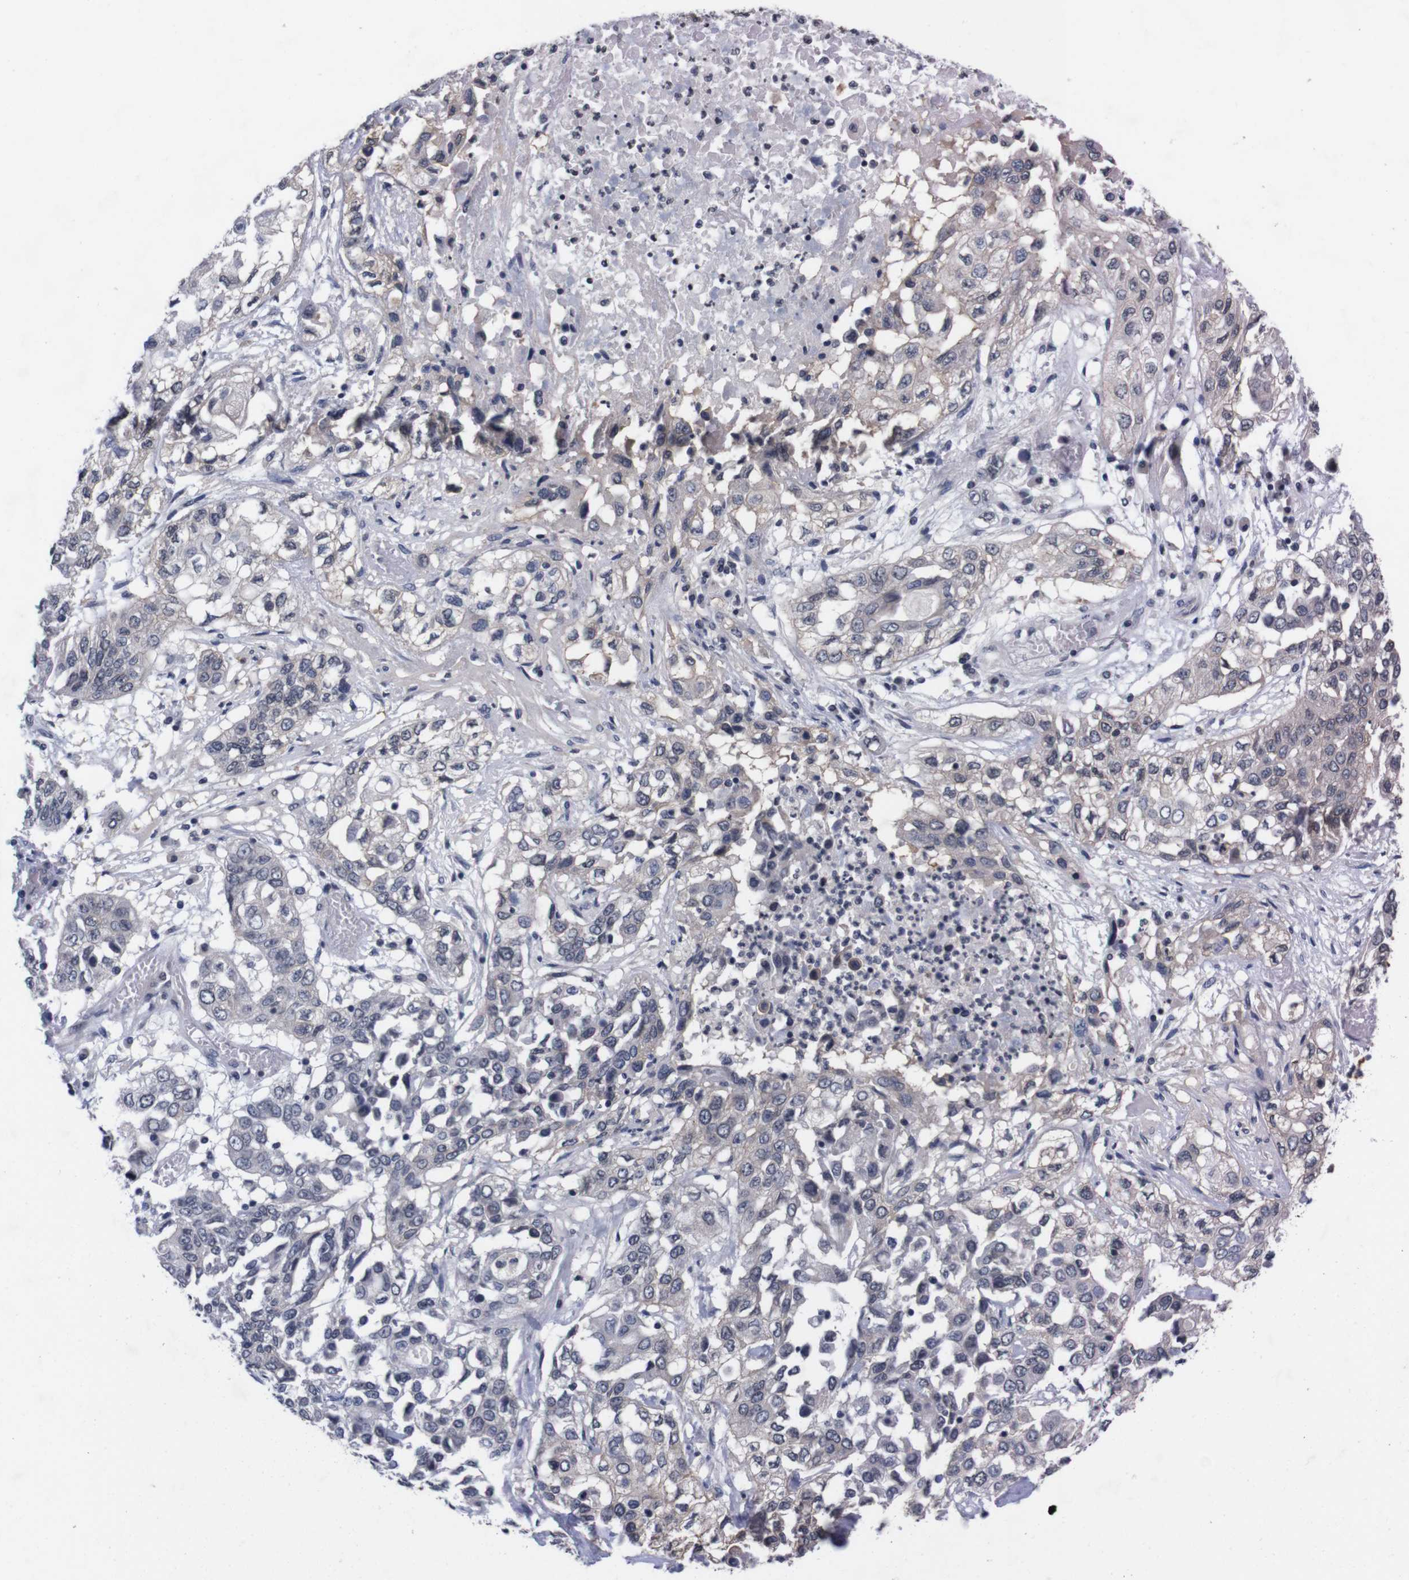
{"staining": {"intensity": "weak", "quantity": "<25%", "location": "cytoplasmic/membranous"}, "tissue": "lung cancer", "cell_type": "Tumor cells", "image_type": "cancer", "snomed": [{"axis": "morphology", "description": "Squamous cell carcinoma, NOS"}, {"axis": "topography", "description": "Lung"}], "caption": "An immunohistochemistry (IHC) photomicrograph of lung cancer is shown. There is no staining in tumor cells of lung cancer.", "gene": "TNFRSF21", "patient": {"sex": "male", "age": 71}}